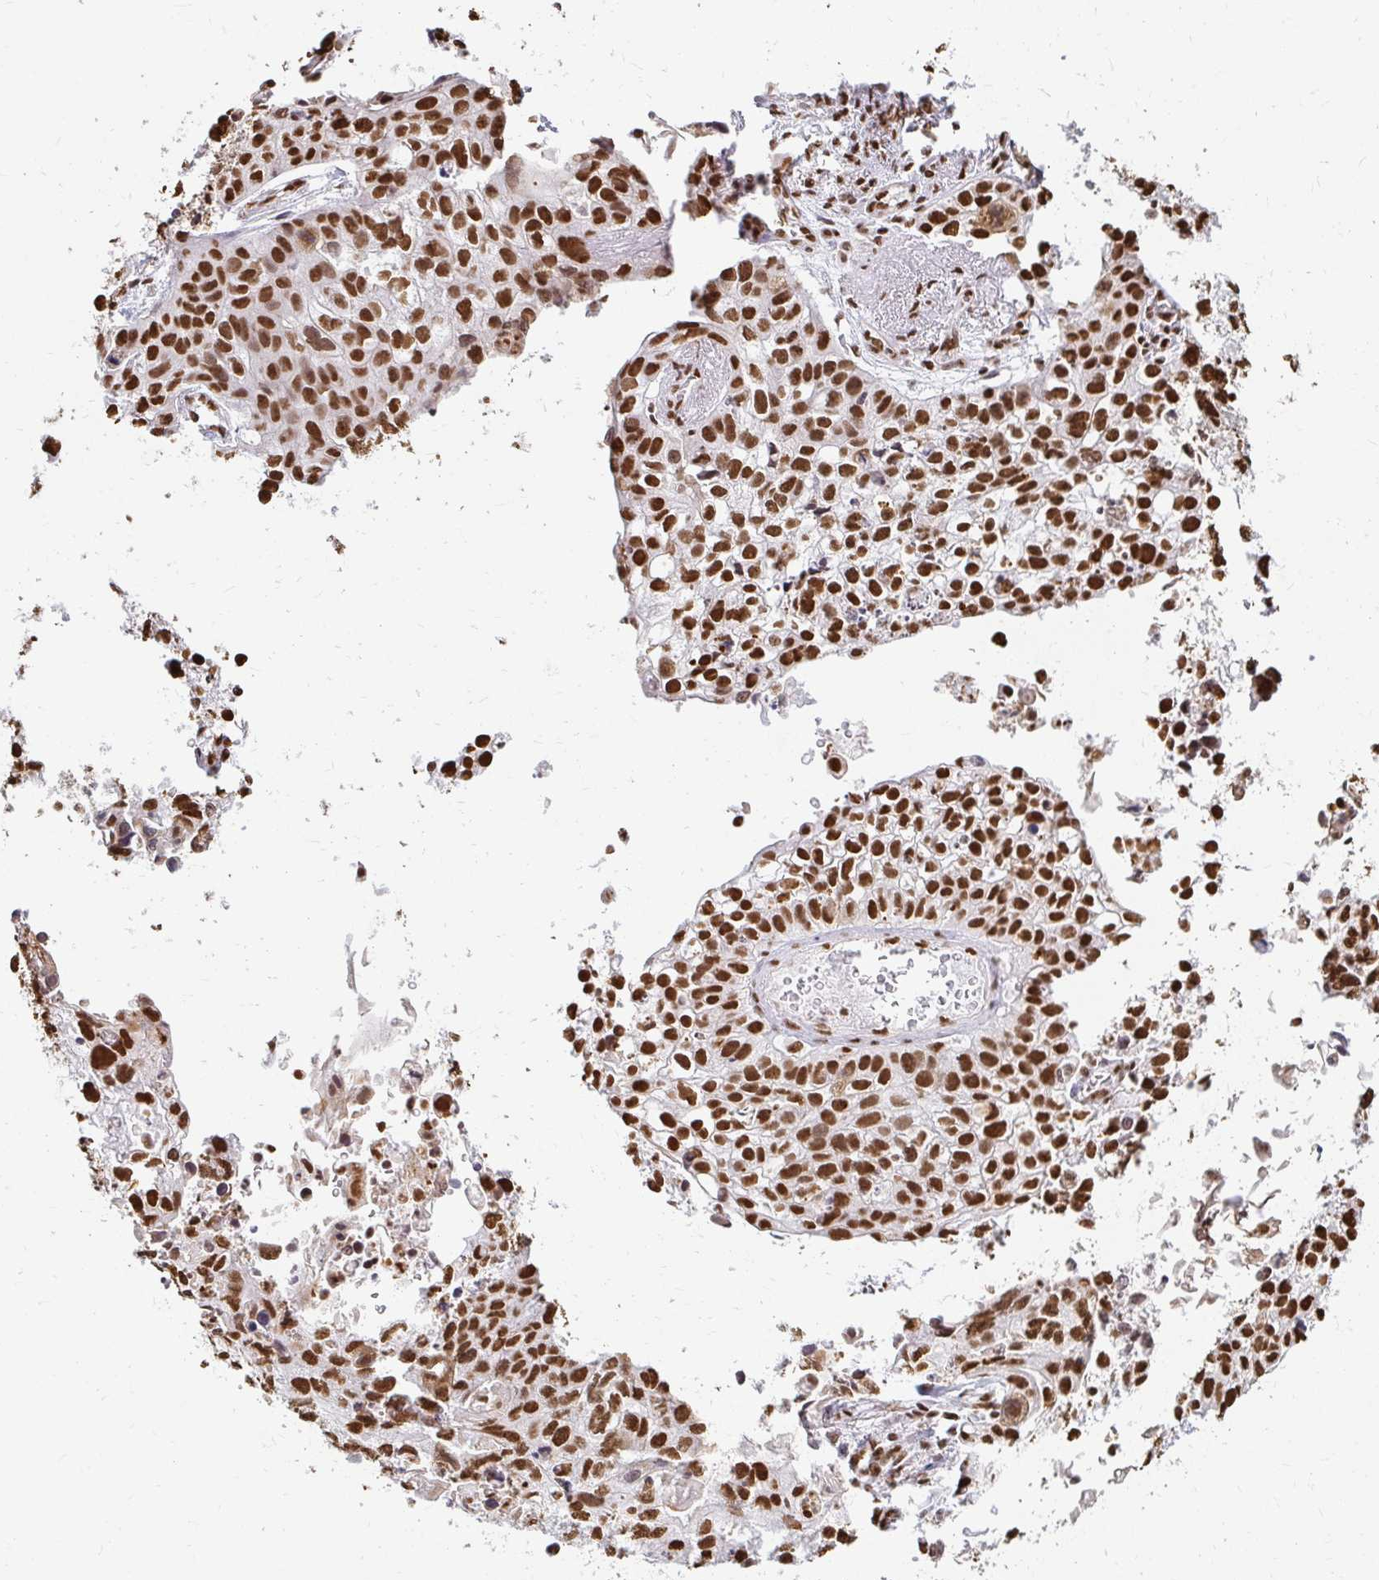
{"staining": {"intensity": "strong", "quantity": ">75%", "location": "nuclear"}, "tissue": "lung cancer", "cell_type": "Tumor cells", "image_type": "cancer", "snomed": [{"axis": "morphology", "description": "Squamous cell carcinoma, NOS"}, {"axis": "topography", "description": "Lung"}], "caption": "The photomicrograph displays a brown stain indicating the presence of a protein in the nuclear of tumor cells in lung squamous cell carcinoma. (IHC, brightfield microscopy, high magnification).", "gene": "HNRNPU", "patient": {"sex": "male", "age": 74}}